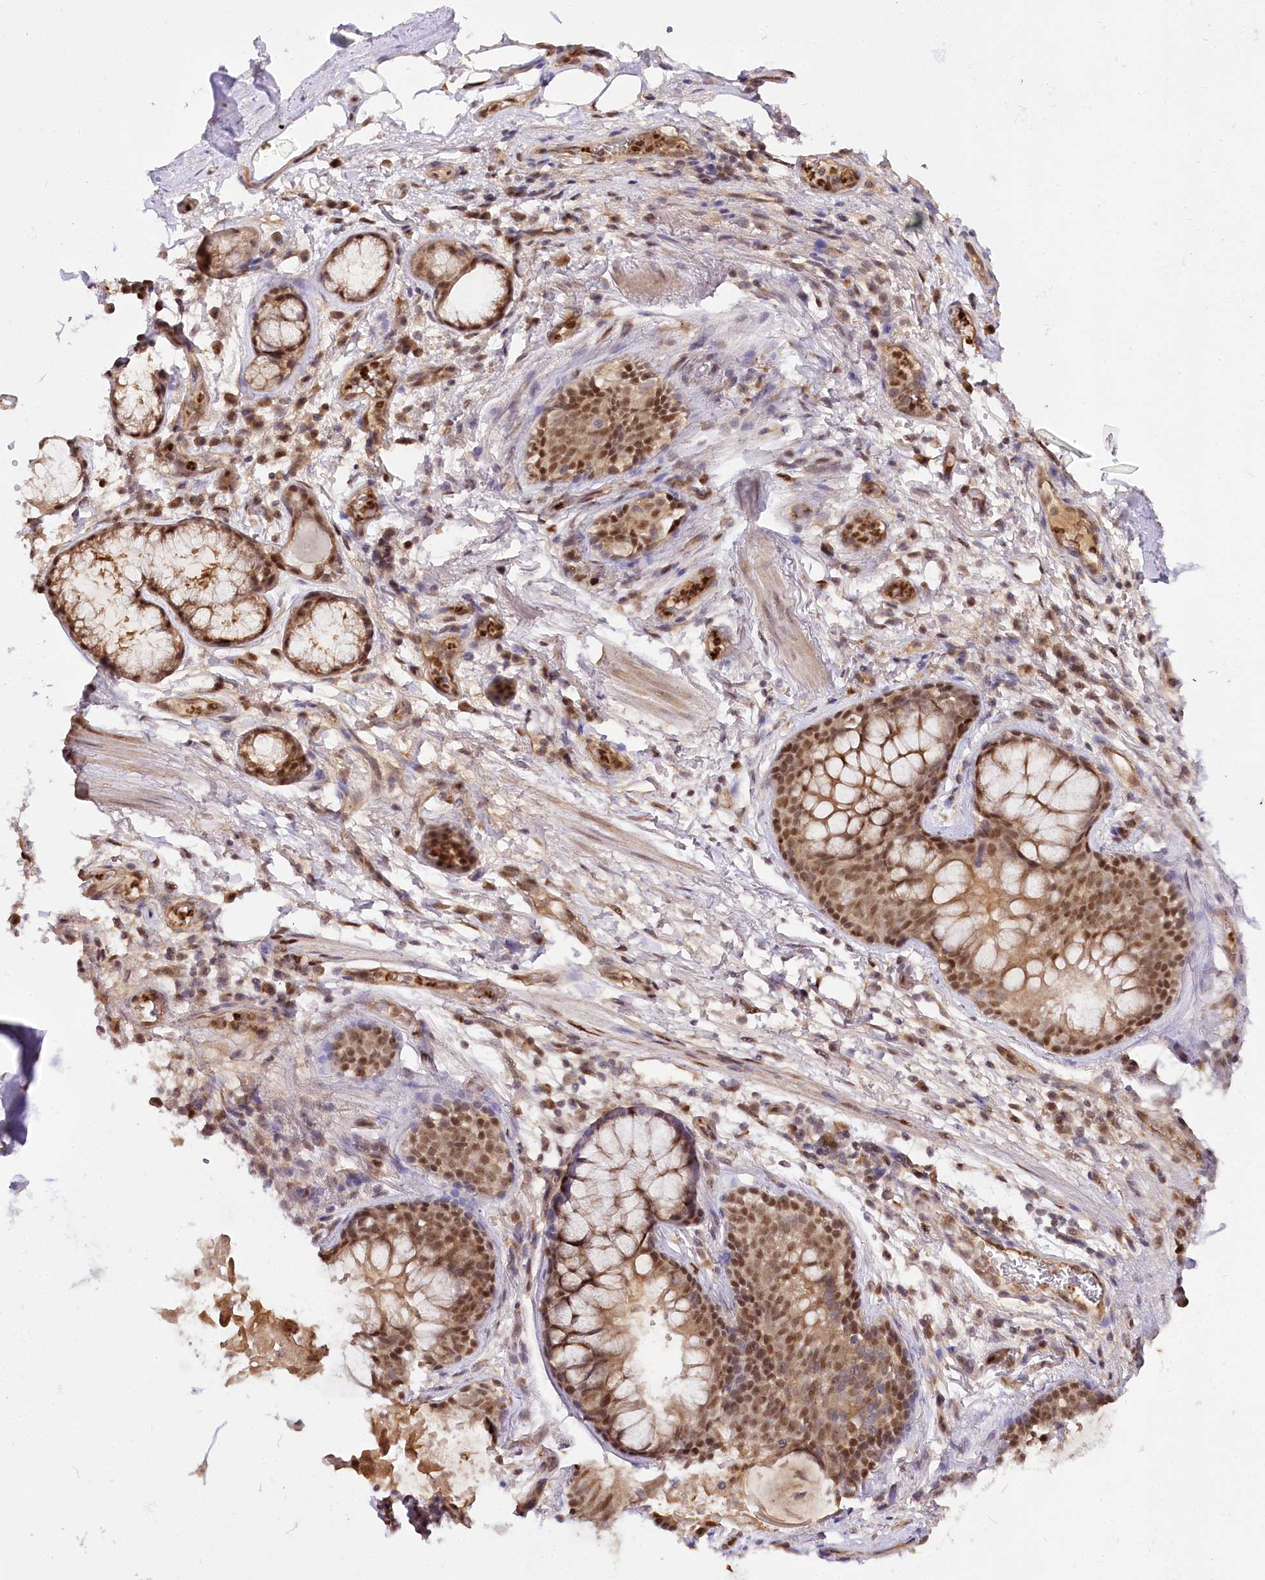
{"staining": {"intensity": "moderate", "quantity": ">75%", "location": "nuclear"}, "tissue": "adipose tissue", "cell_type": "Adipocytes", "image_type": "normal", "snomed": [{"axis": "morphology", "description": "Normal tissue, NOS"}, {"axis": "topography", "description": "Lymph node"}, {"axis": "topography", "description": "Cartilage tissue"}, {"axis": "topography", "description": "Bronchus"}], "caption": "DAB (3,3'-diaminobenzidine) immunohistochemical staining of normal adipose tissue demonstrates moderate nuclear protein positivity in about >75% of adipocytes. (Brightfield microscopy of DAB IHC at high magnification).", "gene": "GNL3L", "patient": {"sex": "male", "age": 63}}